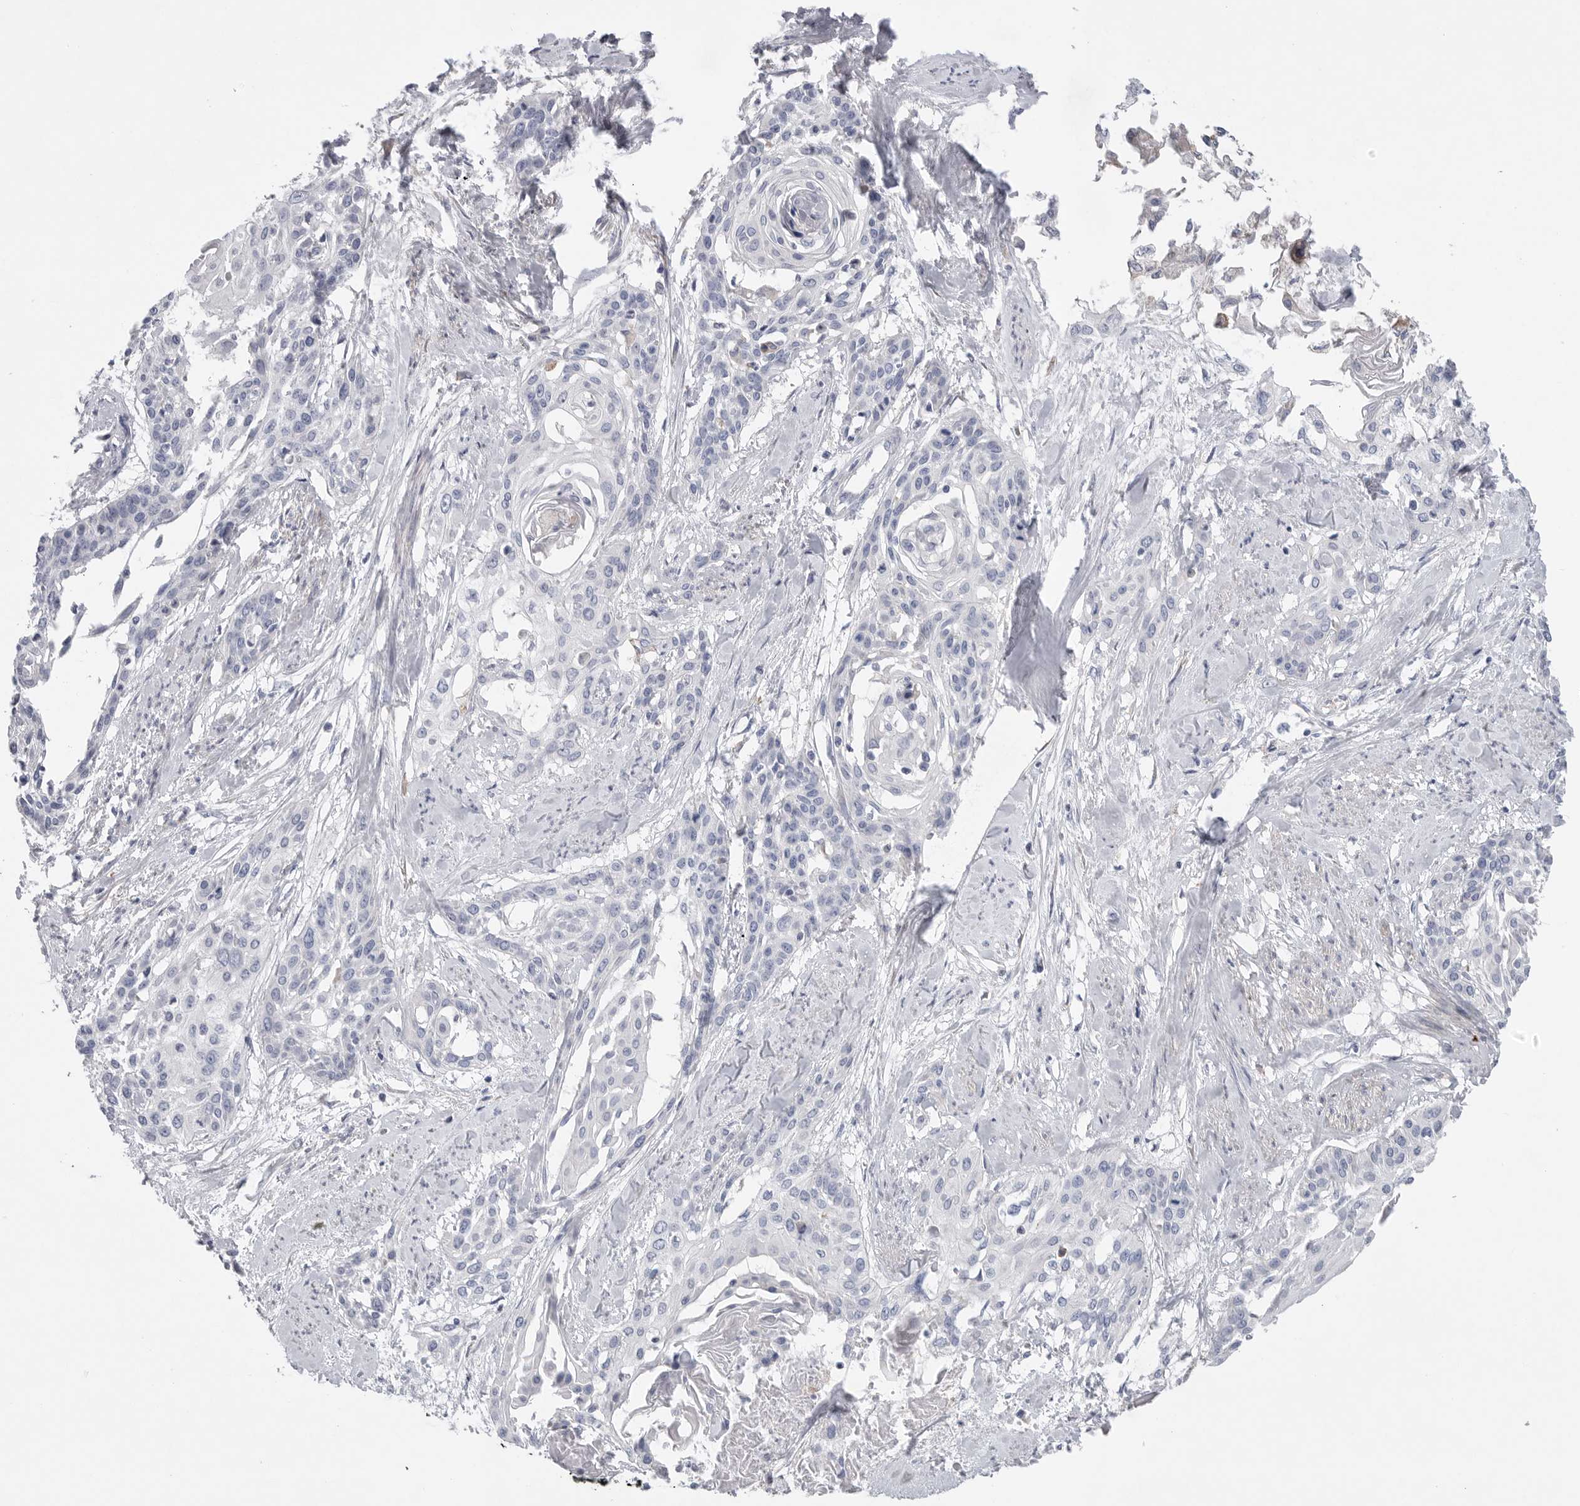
{"staining": {"intensity": "negative", "quantity": "none", "location": "none"}, "tissue": "cervical cancer", "cell_type": "Tumor cells", "image_type": "cancer", "snomed": [{"axis": "morphology", "description": "Squamous cell carcinoma, NOS"}, {"axis": "topography", "description": "Cervix"}], "caption": "The image exhibits no staining of tumor cells in cervical cancer (squamous cell carcinoma).", "gene": "CAMK2B", "patient": {"sex": "female", "age": 57}}